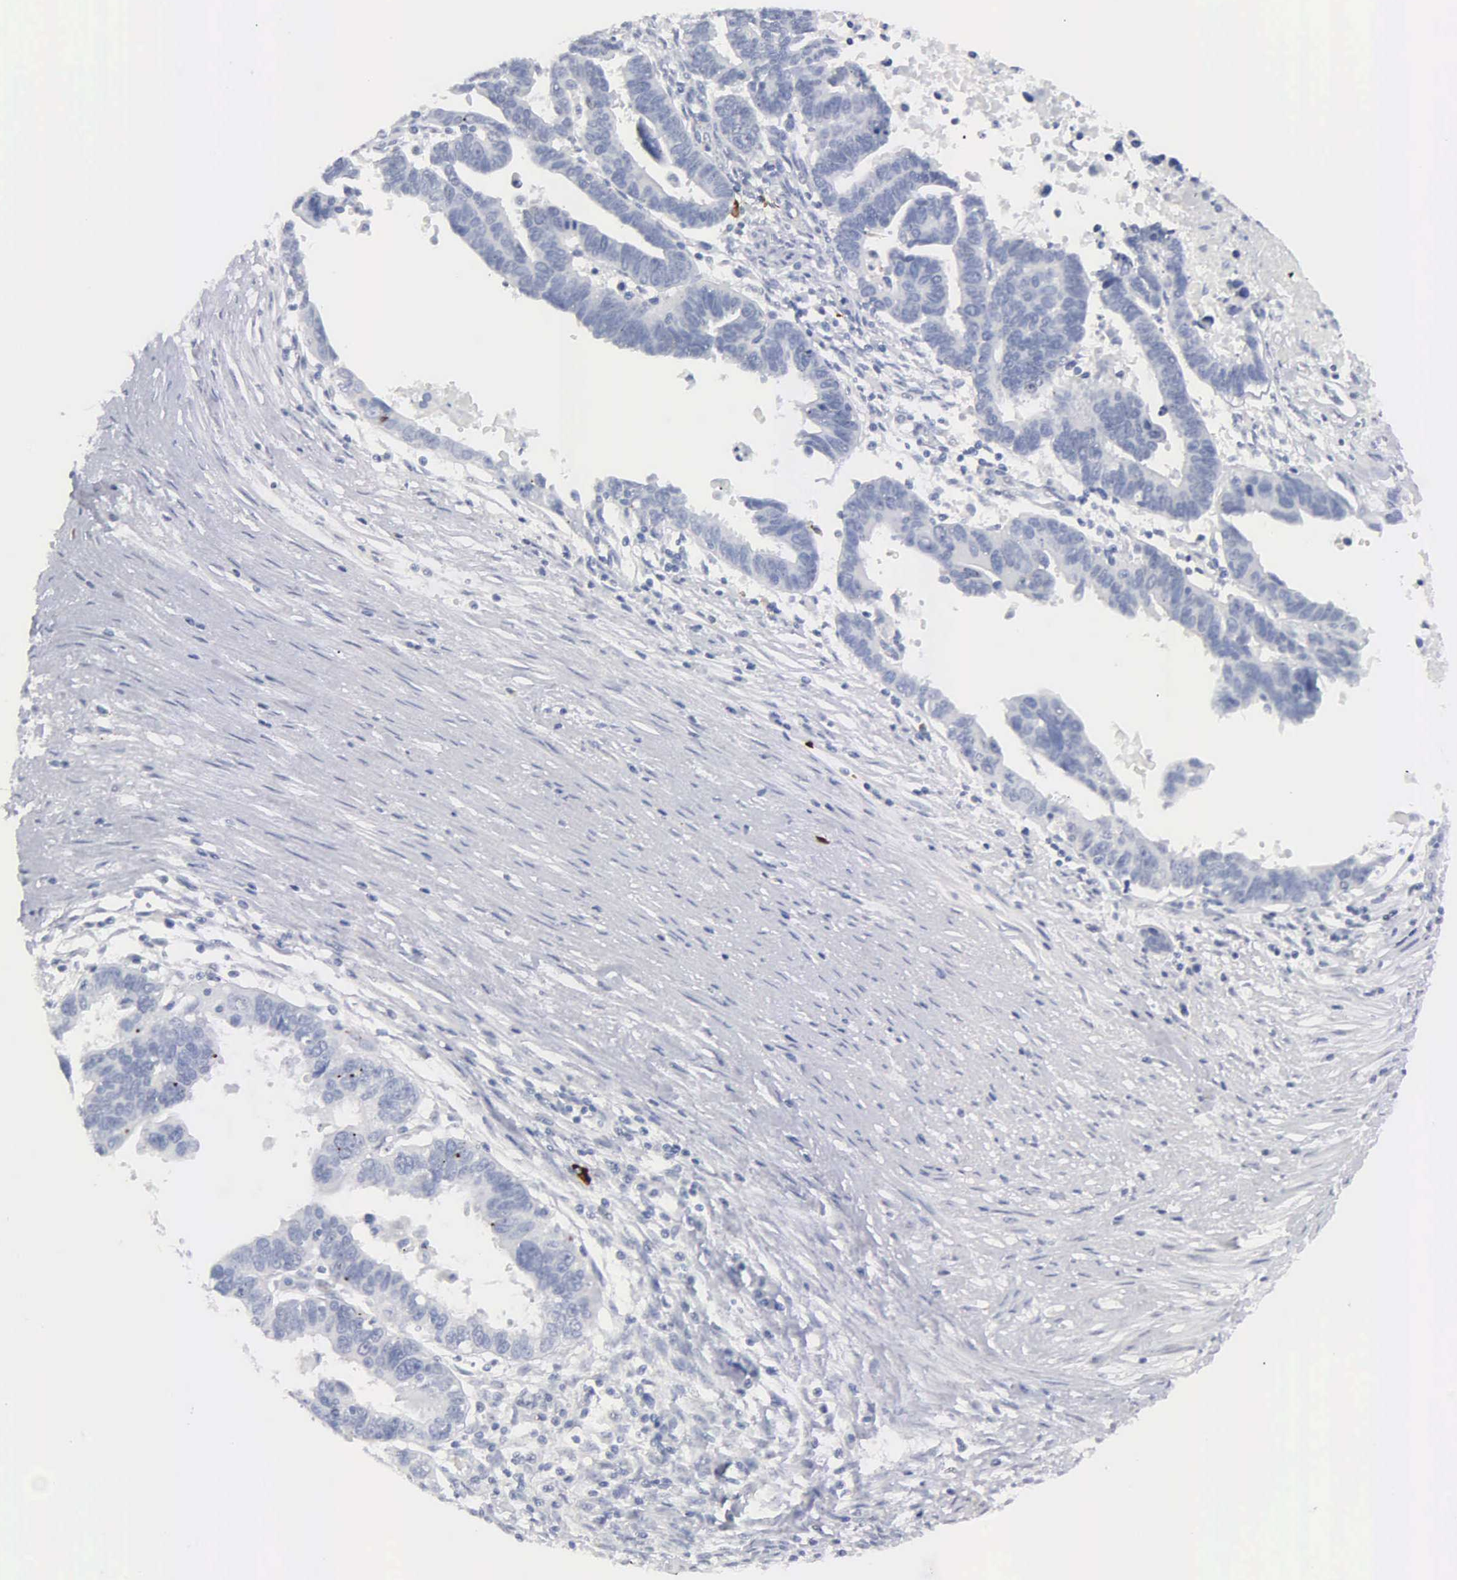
{"staining": {"intensity": "negative", "quantity": "none", "location": "none"}, "tissue": "ovarian cancer", "cell_type": "Tumor cells", "image_type": "cancer", "snomed": [{"axis": "morphology", "description": "Carcinoma, endometroid"}, {"axis": "morphology", "description": "Cystadenocarcinoma, serous, NOS"}, {"axis": "topography", "description": "Ovary"}], "caption": "Tumor cells show no significant expression in ovarian serous cystadenocarcinoma.", "gene": "ASPHD2", "patient": {"sex": "female", "age": 45}}